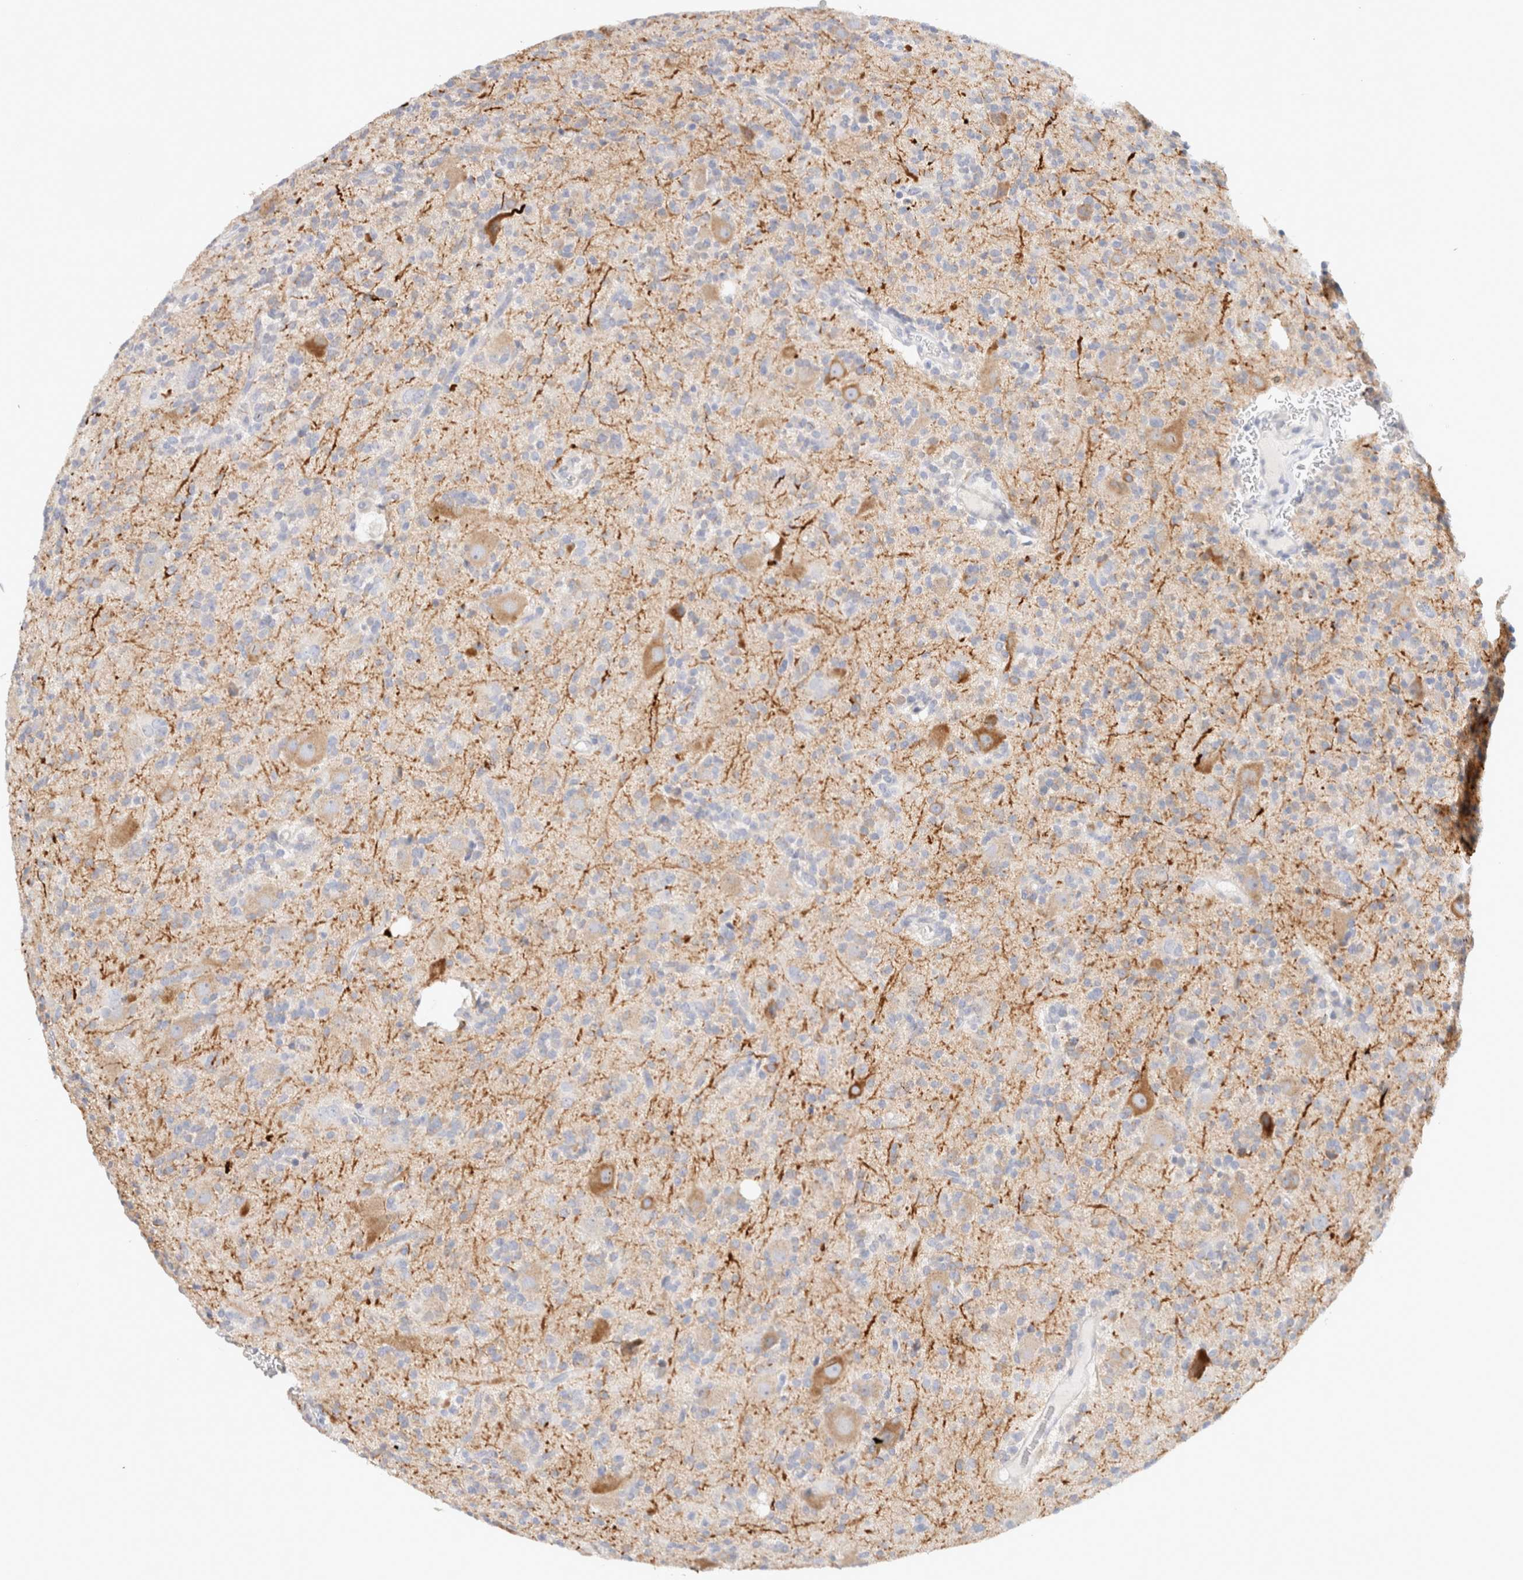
{"staining": {"intensity": "weak", "quantity": "<25%", "location": "cytoplasmic/membranous"}, "tissue": "glioma", "cell_type": "Tumor cells", "image_type": "cancer", "snomed": [{"axis": "morphology", "description": "Glioma, malignant, High grade"}, {"axis": "topography", "description": "Brain"}], "caption": "Tumor cells are negative for brown protein staining in glioma. (DAB (3,3'-diaminobenzidine) IHC visualized using brightfield microscopy, high magnification).", "gene": "GADD45G", "patient": {"sex": "male", "age": 34}}